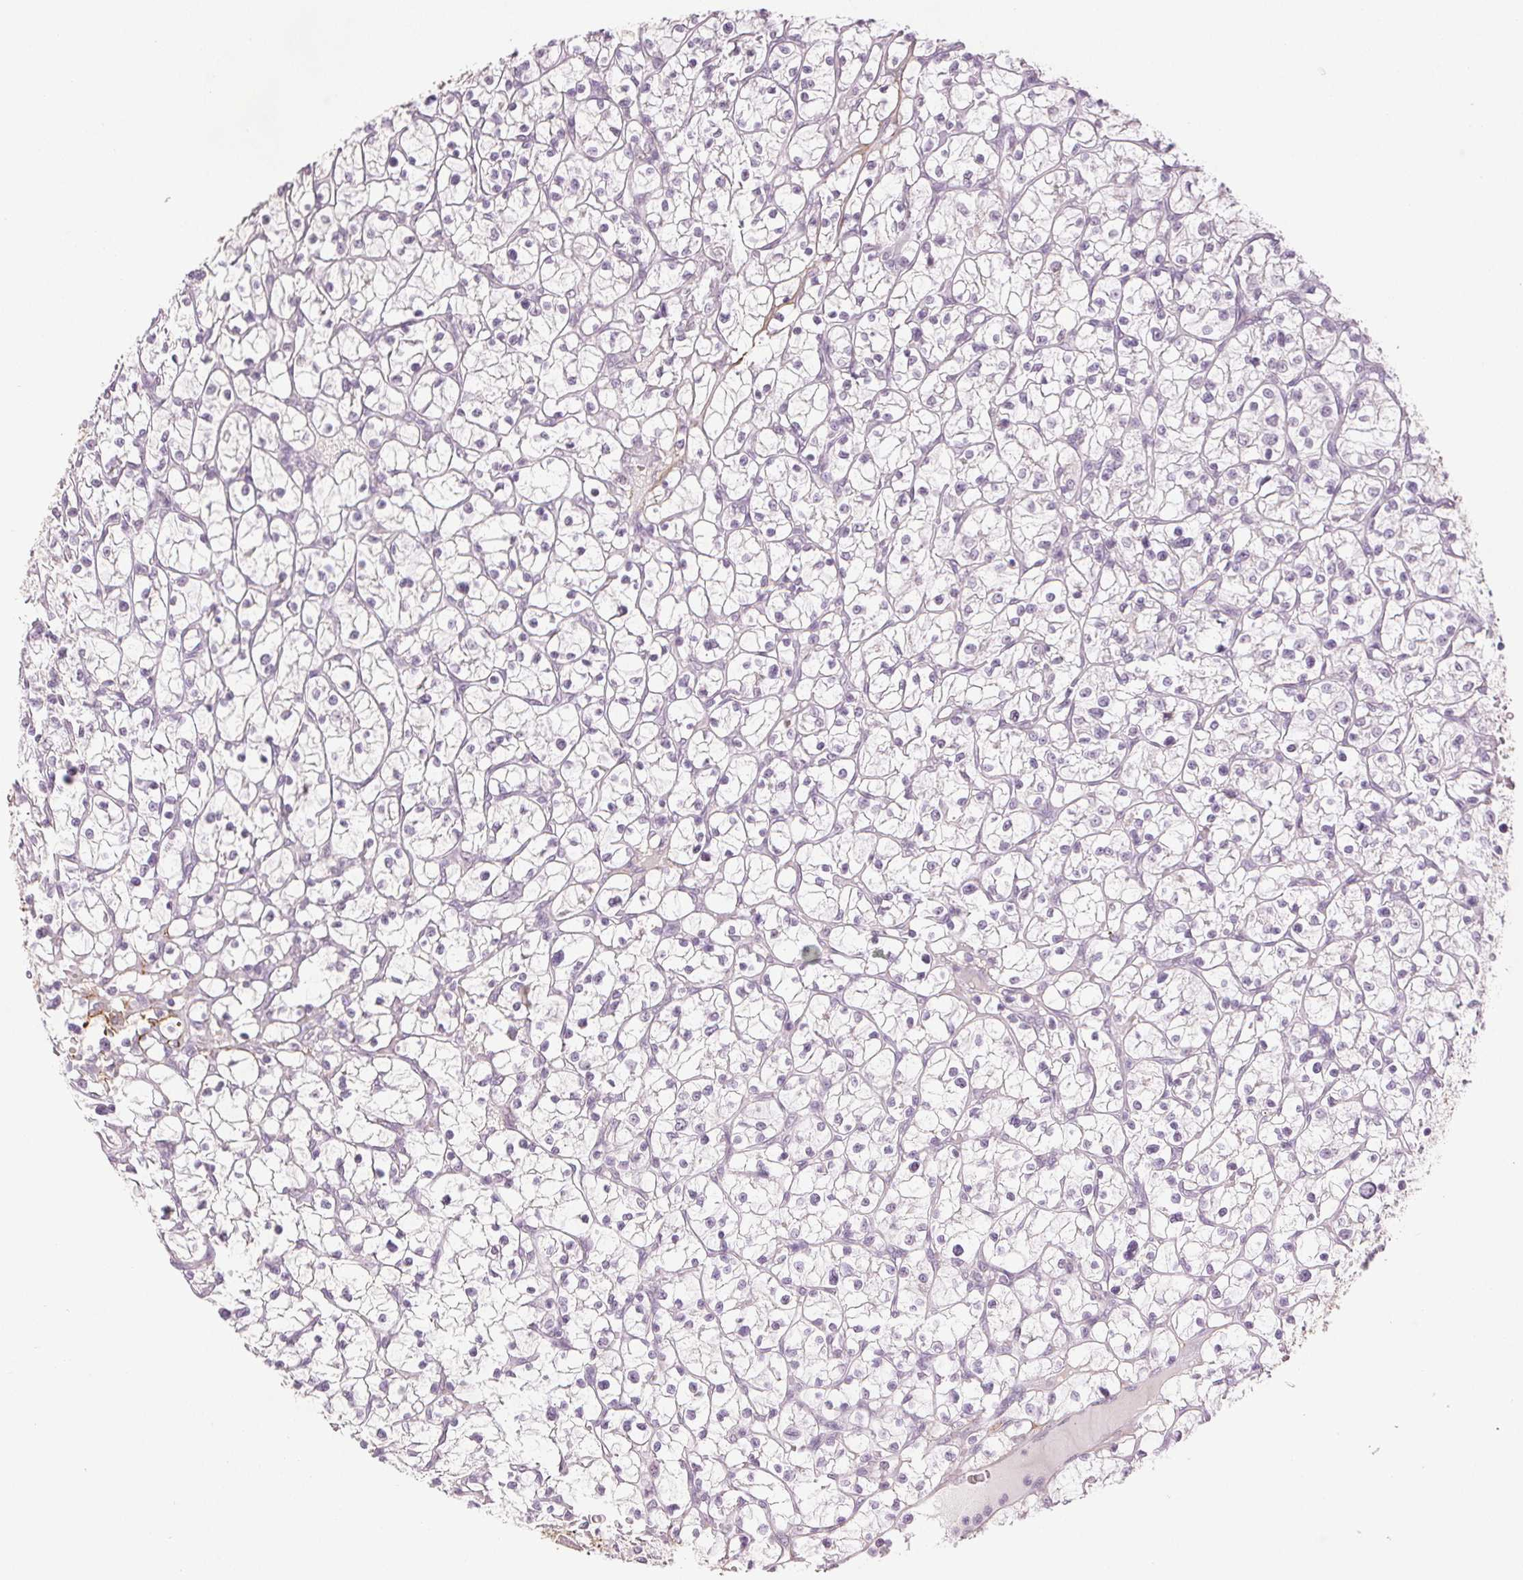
{"staining": {"intensity": "negative", "quantity": "none", "location": "none"}, "tissue": "renal cancer", "cell_type": "Tumor cells", "image_type": "cancer", "snomed": [{"axis": "morphology", "description": "Adenocarcinoma, NOS"}, {"axis": "topography", "description": "Kidney"}], "caption": "Renal cancer was stained to show a protein in brown. There is no significant staining in tumor cells.", "gene": "FBN1", "patient": {"sex": "female", "age": 64}}